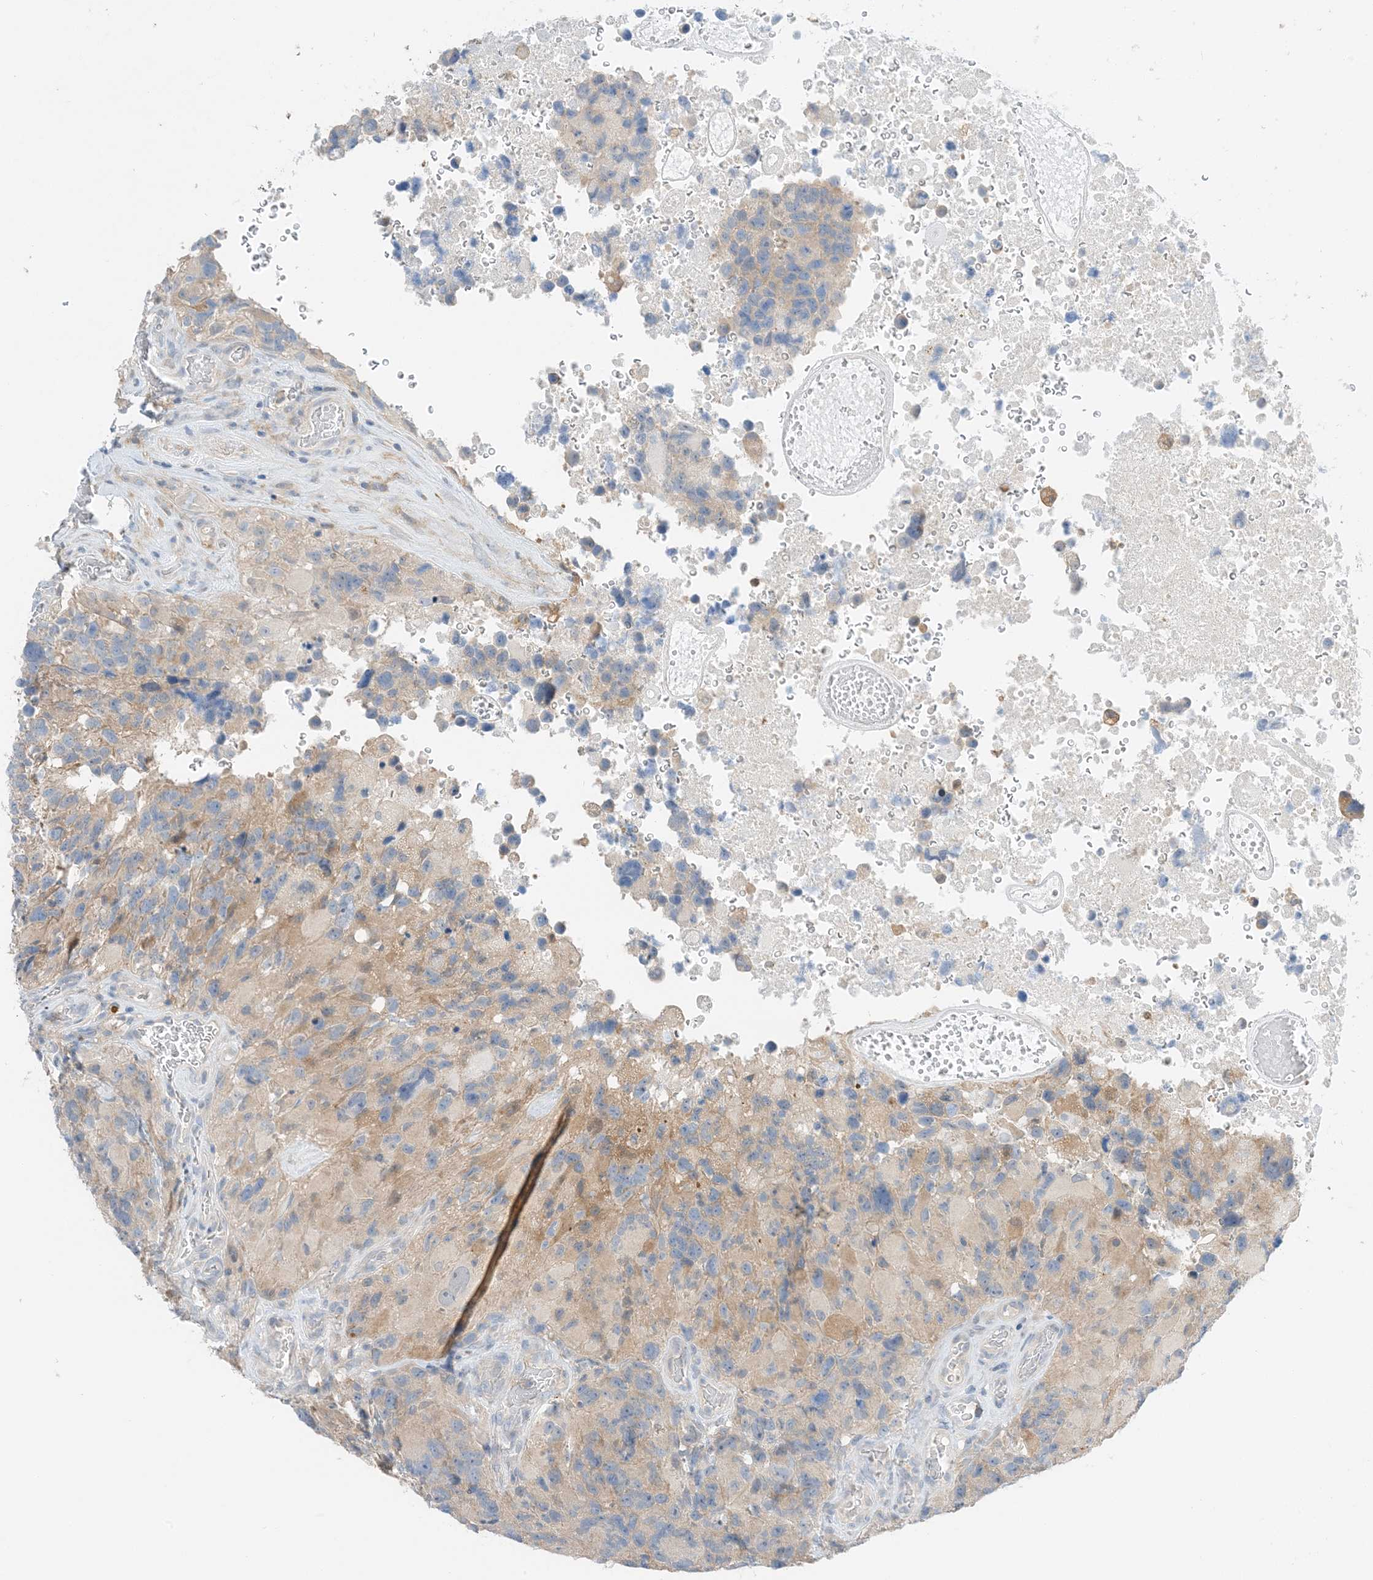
{"staining": {"intensity": "negative", "quantity": "none", "location": "none"}, "tissue": "glioma", "cell_type": "Tumor cells", "image_type": "cancer", "snomed": [{"axis": "morphology", "description": "Glioma, malignant, High grade"}, {"axis": "topography", "description": "Brain"}], "caption": "A high-resolution micrograph shows immunohistochemistry (IHC) staining of malignant glioma (high-grade), which displays no significant staining in tumor cells. (DAB (3,3'-diaminobenzidine) immunohistochemistry (IHC) visualized using brightfield microscopy, high magnification).", "gene": "KIFBP", "patient": {"sex": "male", "age": 69}}